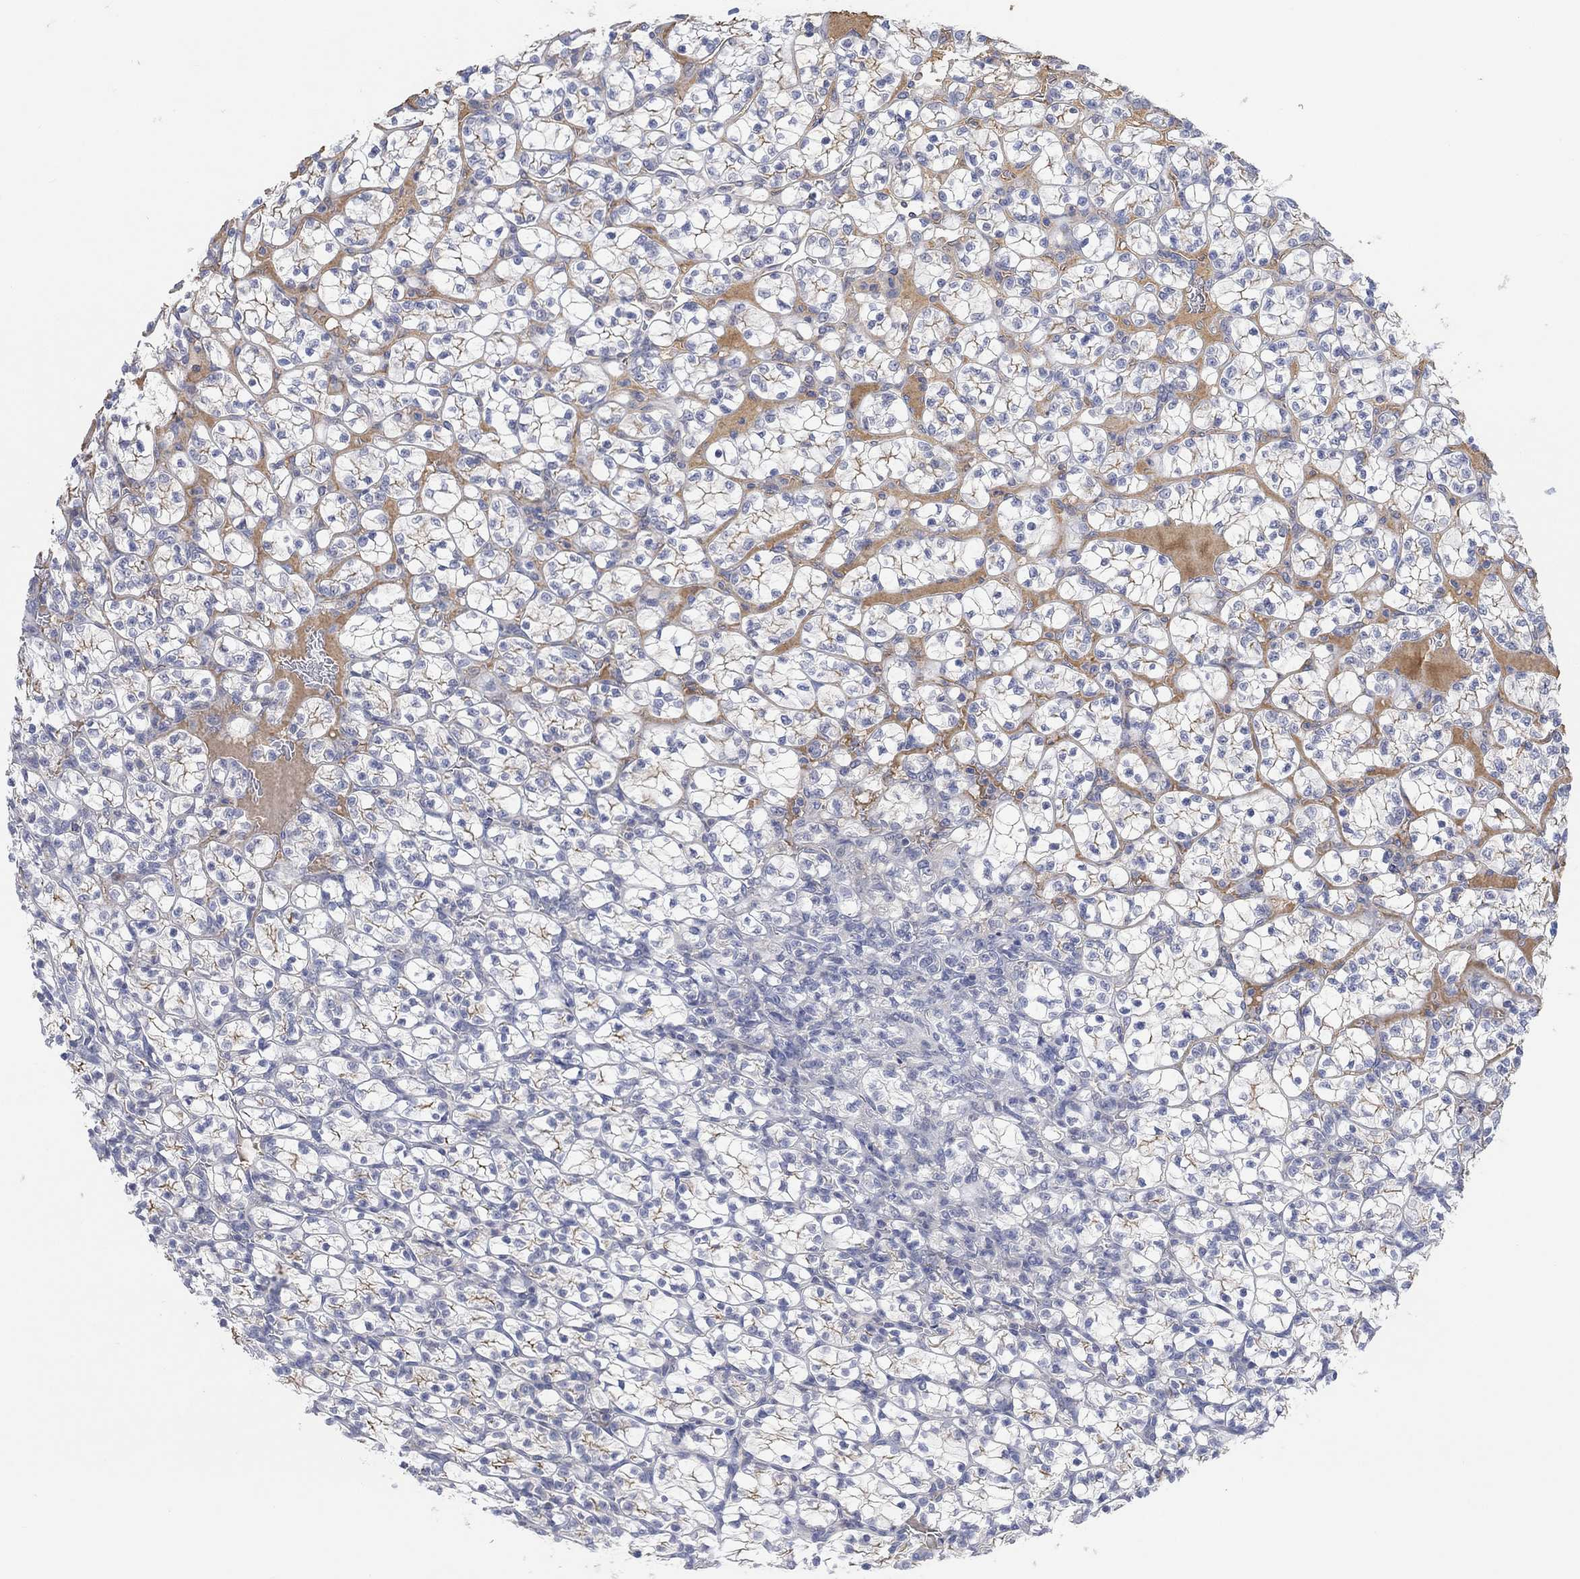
{"staining": {"intensity": "negative", "quantity": "none", "location": "none"}, "tissue": "renal cancer", "cell_type": "Tumor cells", "image_type": "cancer", "snomed": [{"axis": "morphology", "description": "Adenocarcinoma, NOS"}, {"axis": "topography", "description": "Kidney"}], "caption": "DAB (3,3'-diaminobenzidine) immunohistochemical staining of renal cancer (adenocarcinoma) displays no significant expression in tumor cells.", "gene": "MSTN", "patient": {"sex": "female", "age": 89}}